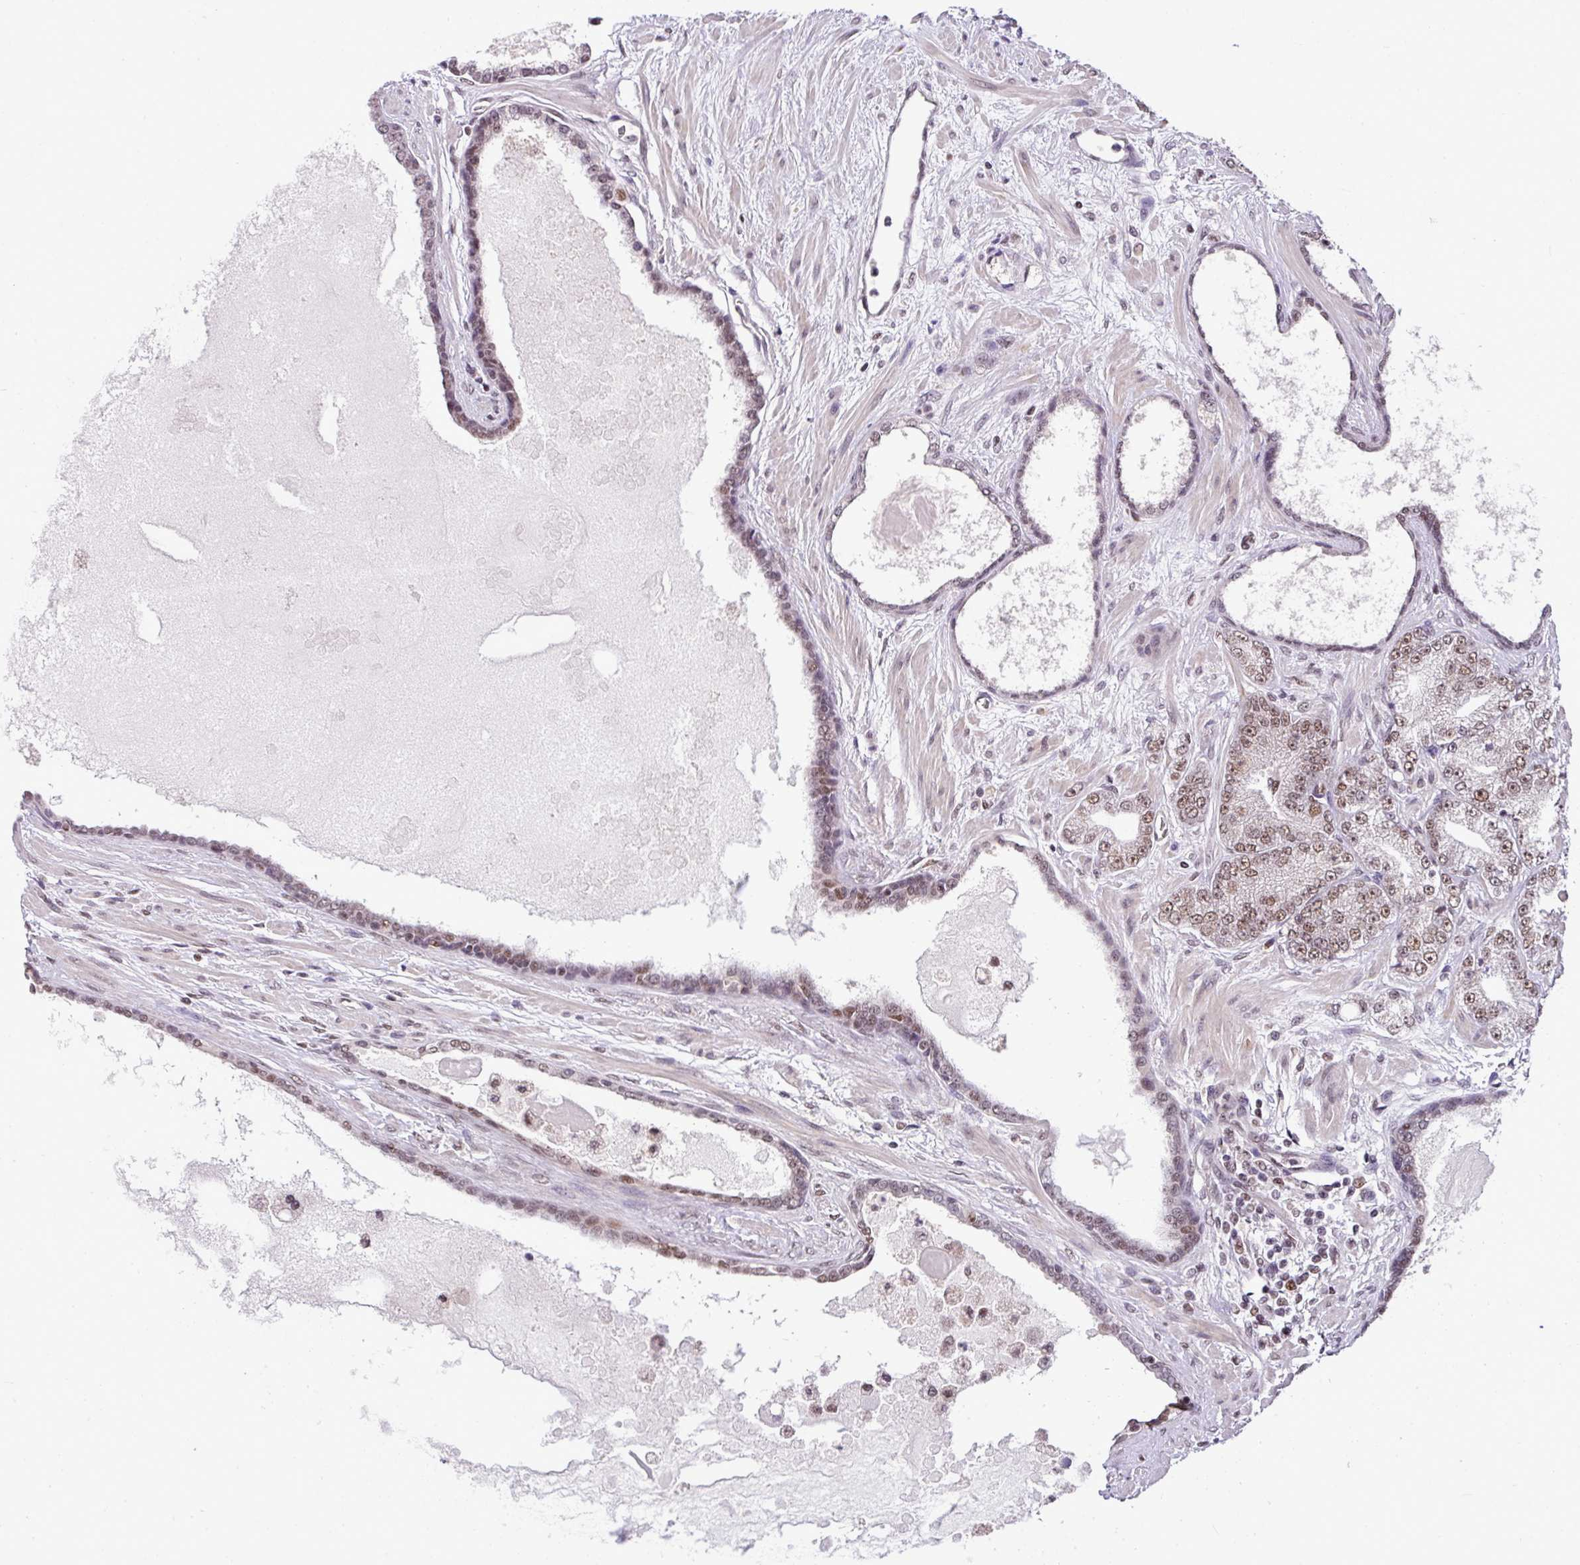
{"staining": {"intensity": "moderate", "quantity": "25%-75%", "location": "nuclear"}, "tissue": "prostate cancer", "cell_type": "Tumor cells", "image_type": "cancer", "snomed": [{"axis": "morphology", "description": "Adenocarcinoma, High grade"}, {"axis": "topography", "description": "Prostate"}], "caption": "IHC micrograph of neoplastic tissue: prostate cancer stained using IHC reveals medium levels of moderate protein expression localized specifically in the nuclear of tumor cells, appearing as a nuclear brown color.", "gene": "PGAP4", "patient": {"sex": "male", "age": 68}}